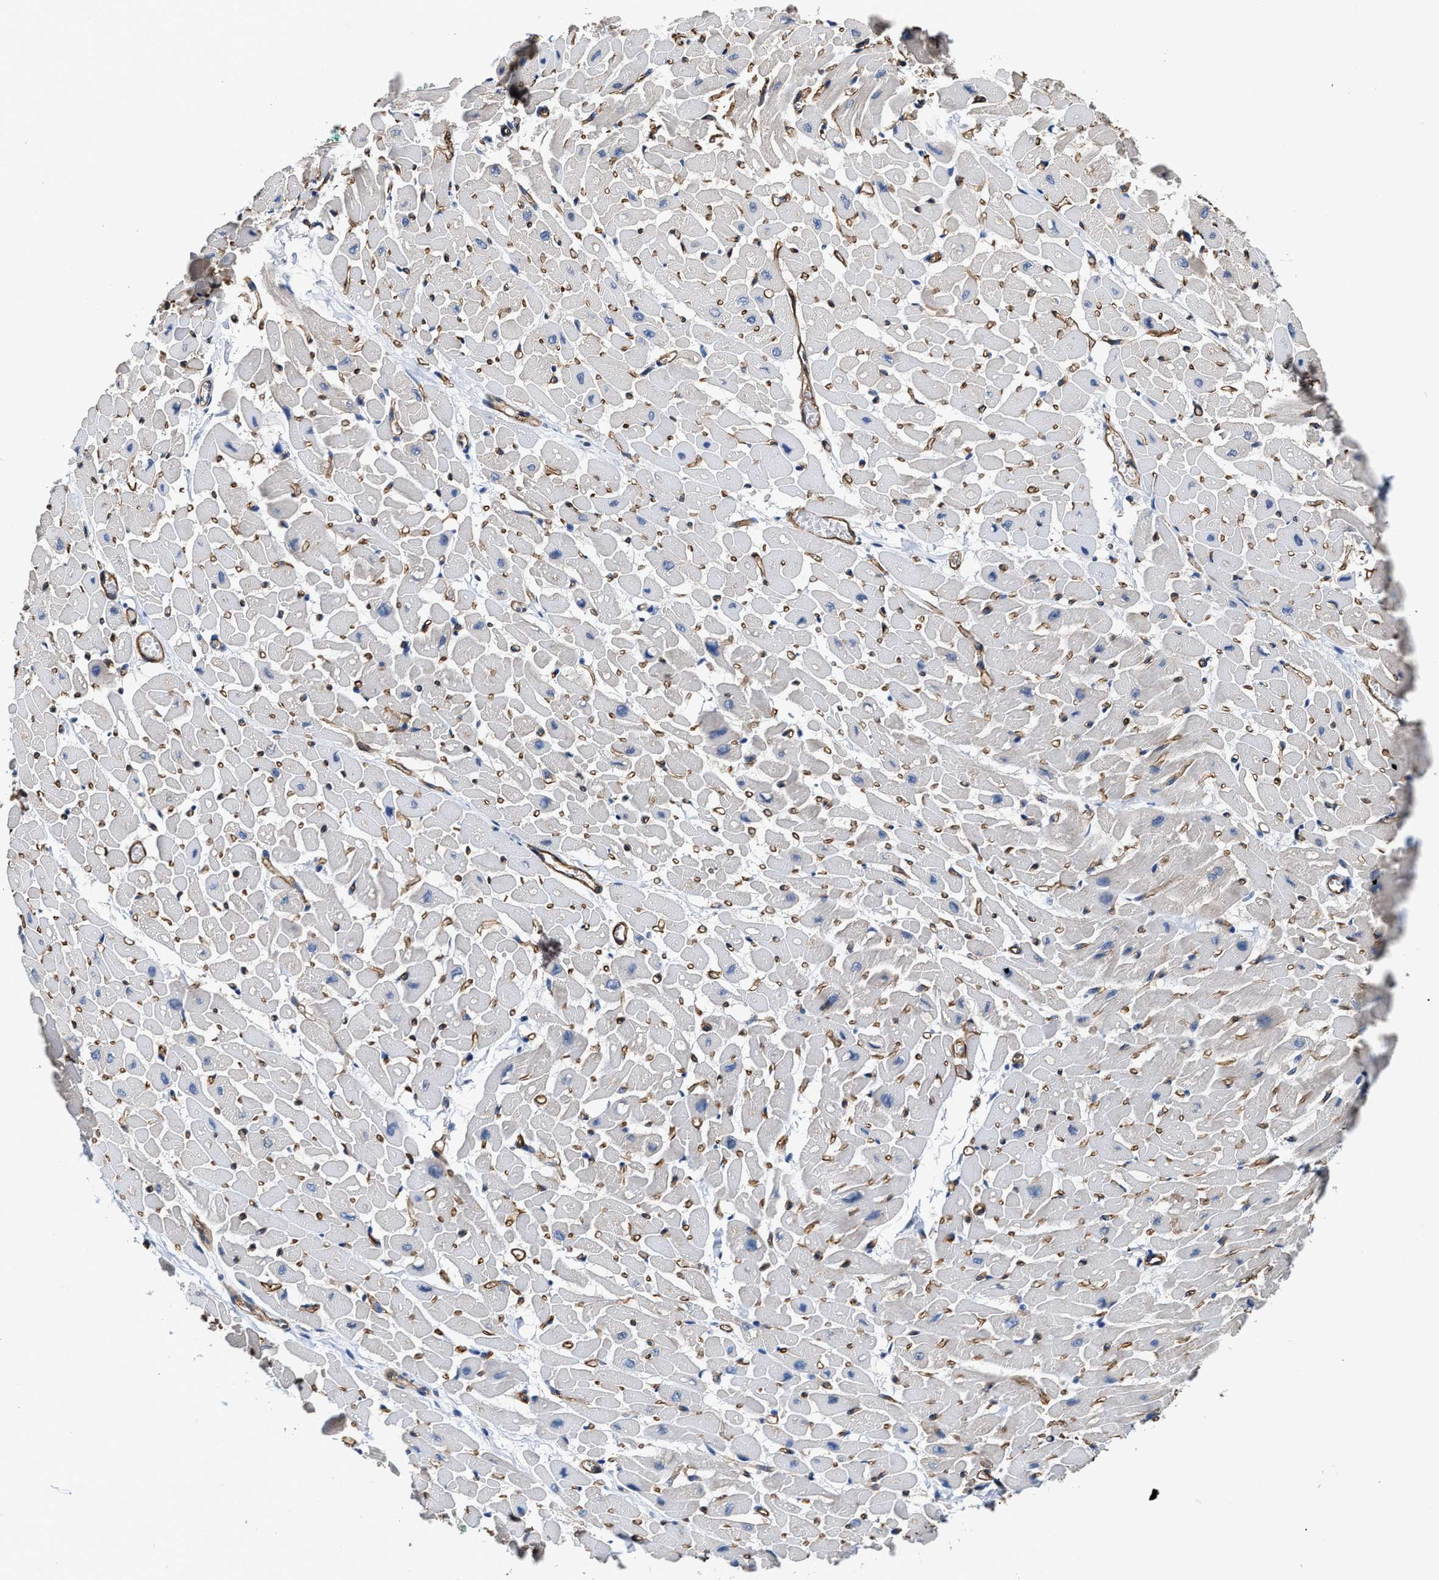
{"staining": {"intensity": "negative", "quantity": "none", "location": "none"}, "tissue": "heart muscle", "cell_type": "Cardiomyocytes", "image_type": "normal", "snomed": [{"axis": "morphology", "description": "Normal tissue, NOS"}, {"axis": "topography", "description": "Heart"}], "caption": "Heart muscle stained for a protein using immunohistochemistry displays no positivity cardiomyocytes.", "gene": "C22orf42", "patient": {"sex": "male", "age": 45}}